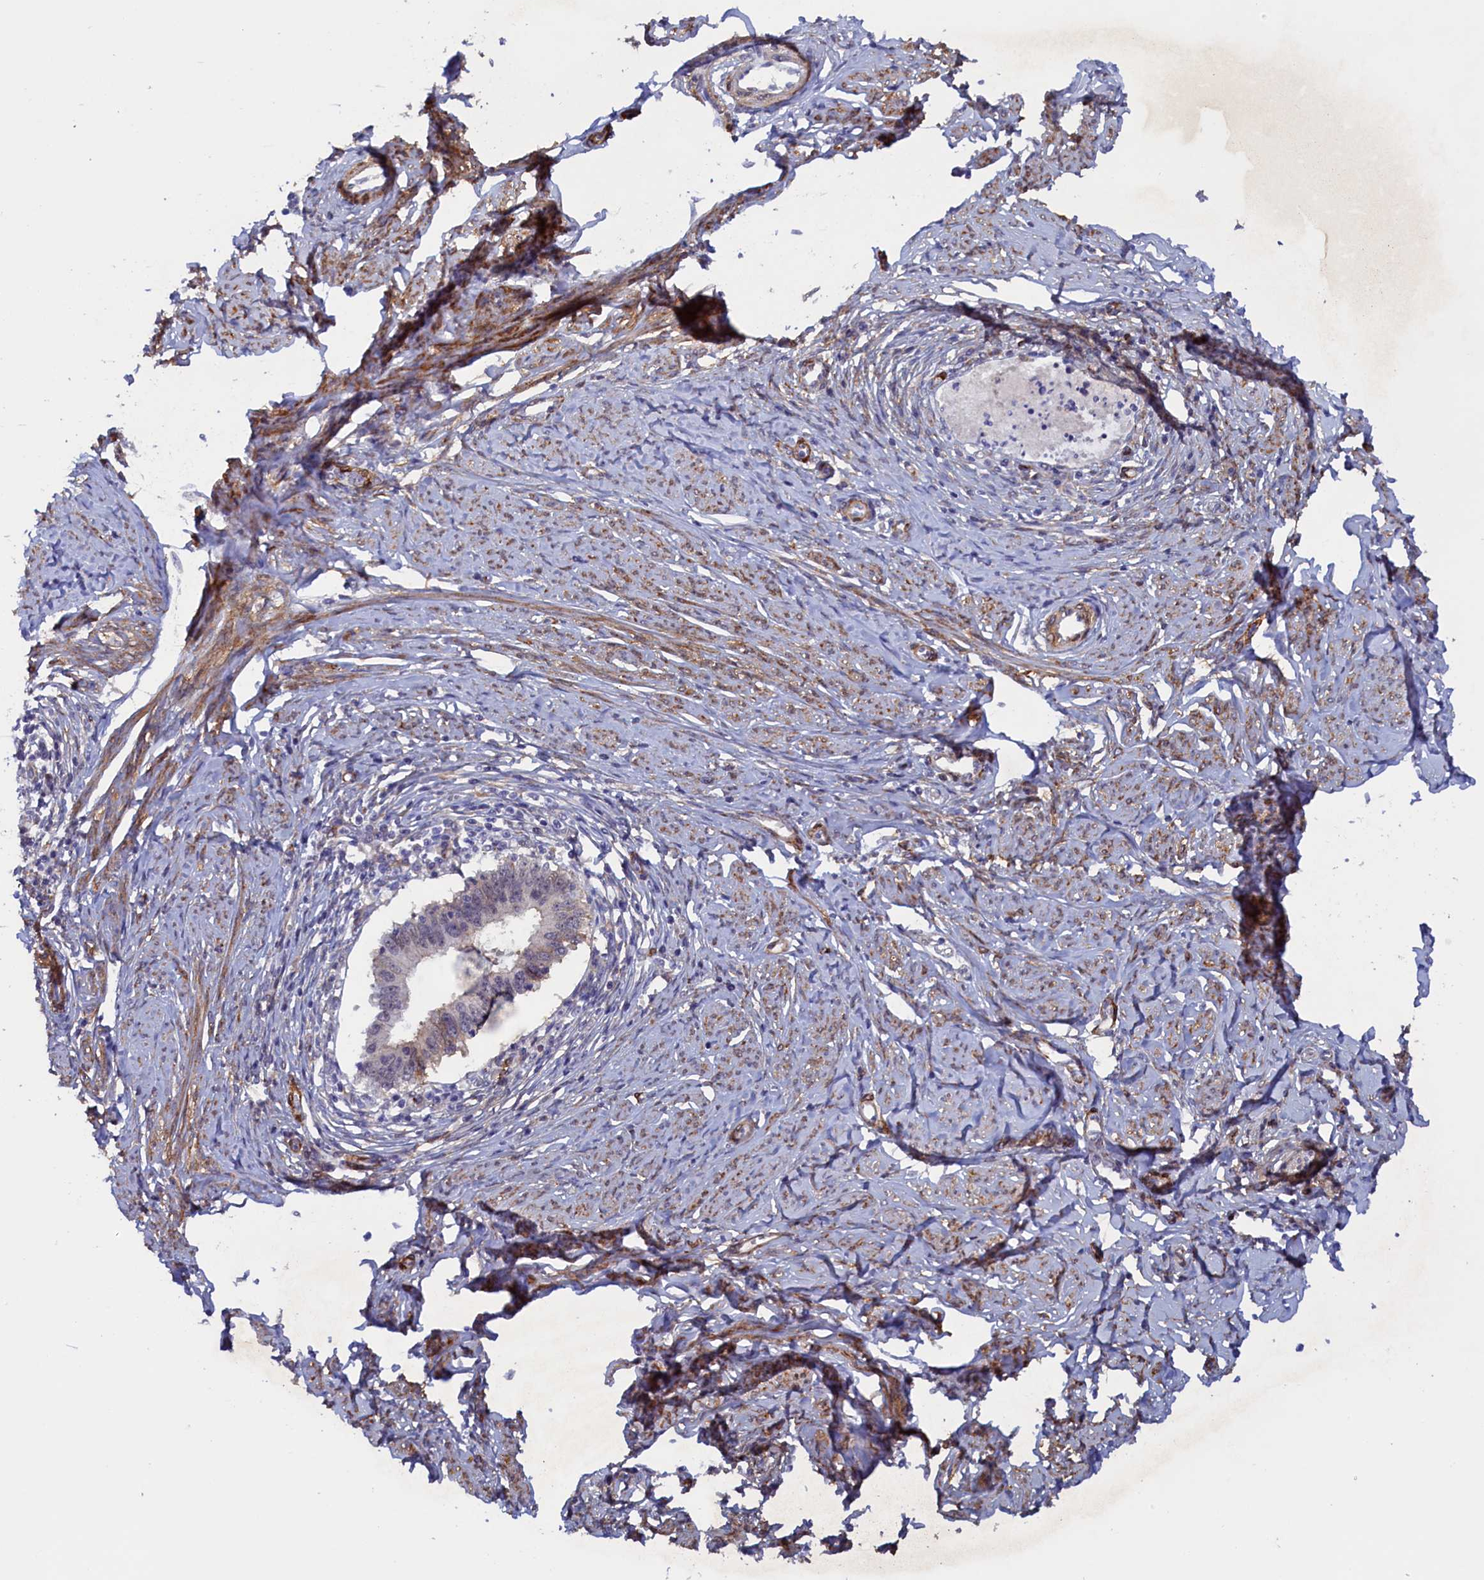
{"staining": {"intensity": "negative", "quantity": "none", "location": "none"}, "tissue": "cervical cancer", "cell_type": "Tumor cells", "image_type": "cancer", "snomed": [{"axis": "morphology", "description": "Adenocarcinoma, NOS"}, {"axis": "topography", "description": "Cervix"}], "caption": "Micrograph shows no protein positivity in tumor cells of adenocarcinoma (cervical) tissue.", "gene": "PACSIN3", "patient": {"sex": "female", "age": 36}}